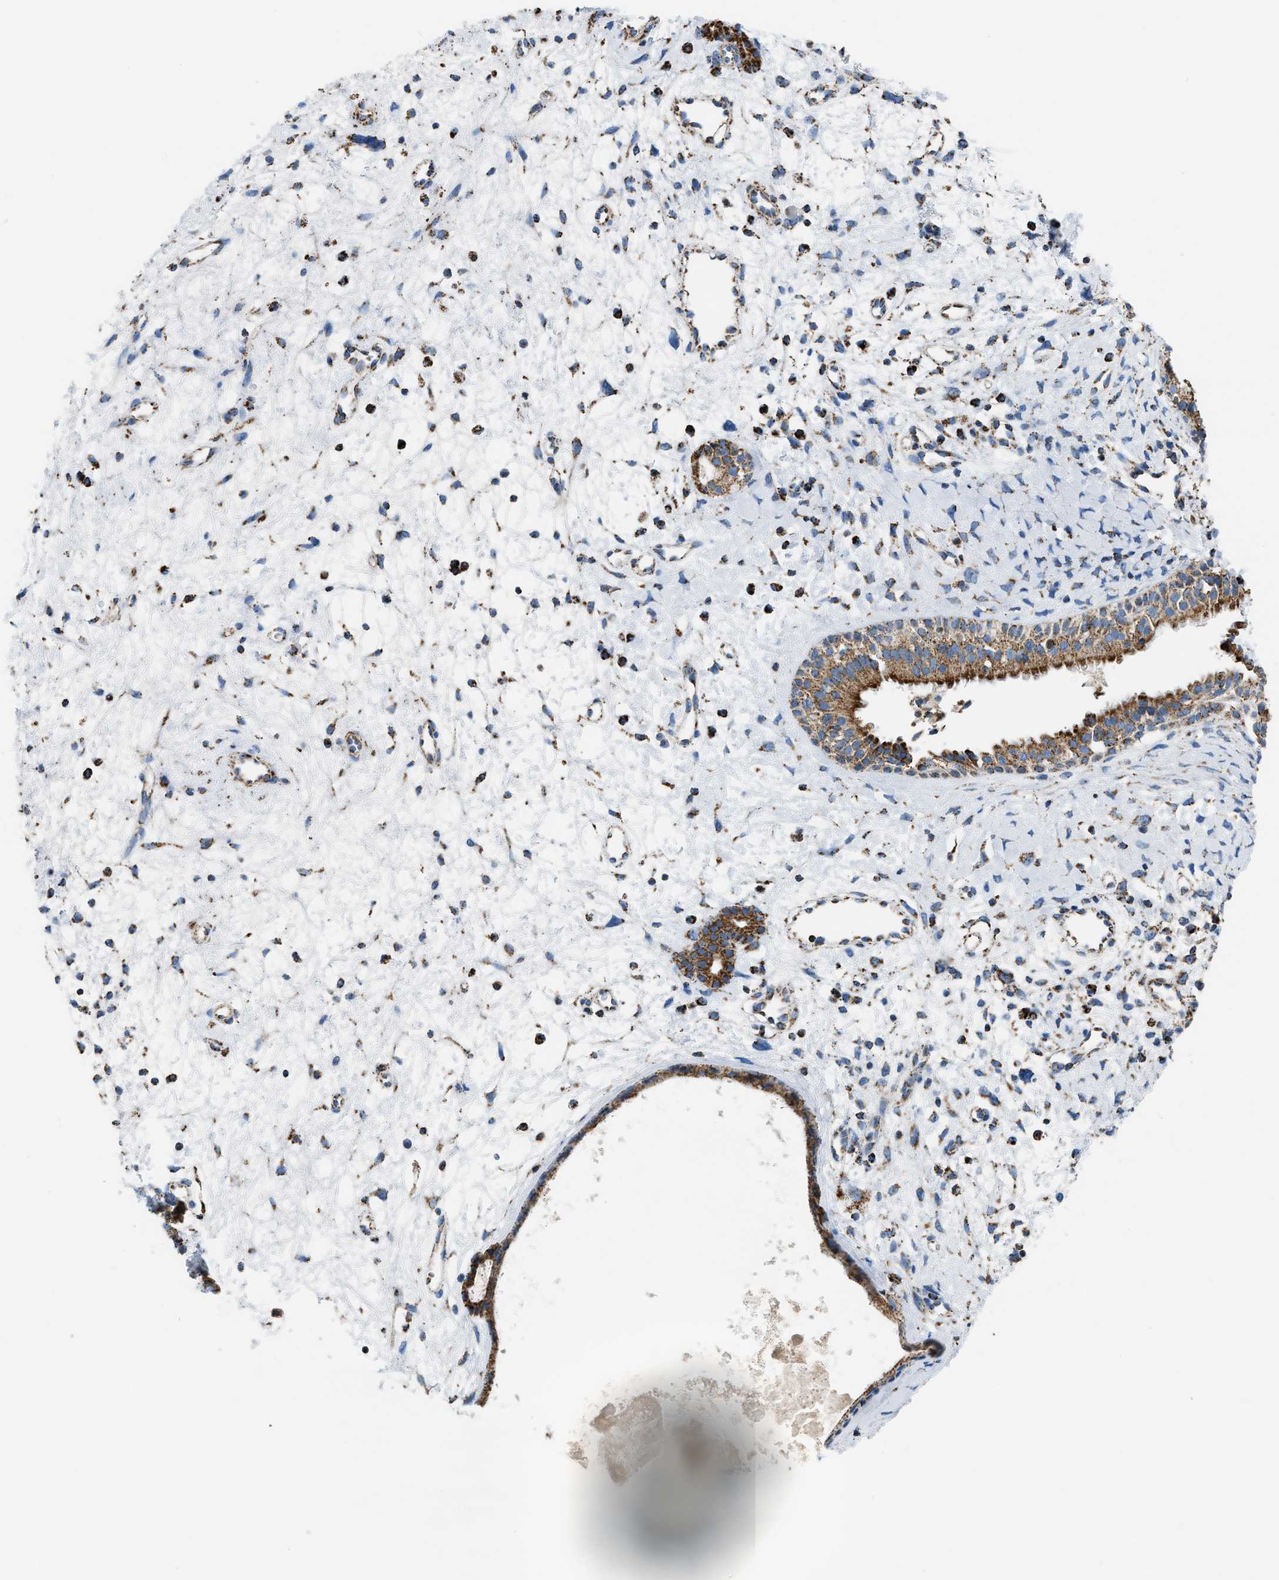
{"staining": {"intensity": "strong", "quantity": ">75%", "location": "cytoplasmic/membranous"}, "tissue": "nasopharynx", "cell_type": "Respiratory epithelial cells", "image_type": "normal", "snomed": [{"axis": "morphology", "description": "Normal tissue, NOS"}, {"axis": "topography", "description": "Nasopharynx"}], "caption": "This photomicrograph demonstrates IHC staining of unremarkable nasopharynx, with high strong cytoplasmic/membranous staining in approximately >75% of respiratory epithelial cells.", "gene": "ETFB", "patient": {"sex": "male", "age": 22}}